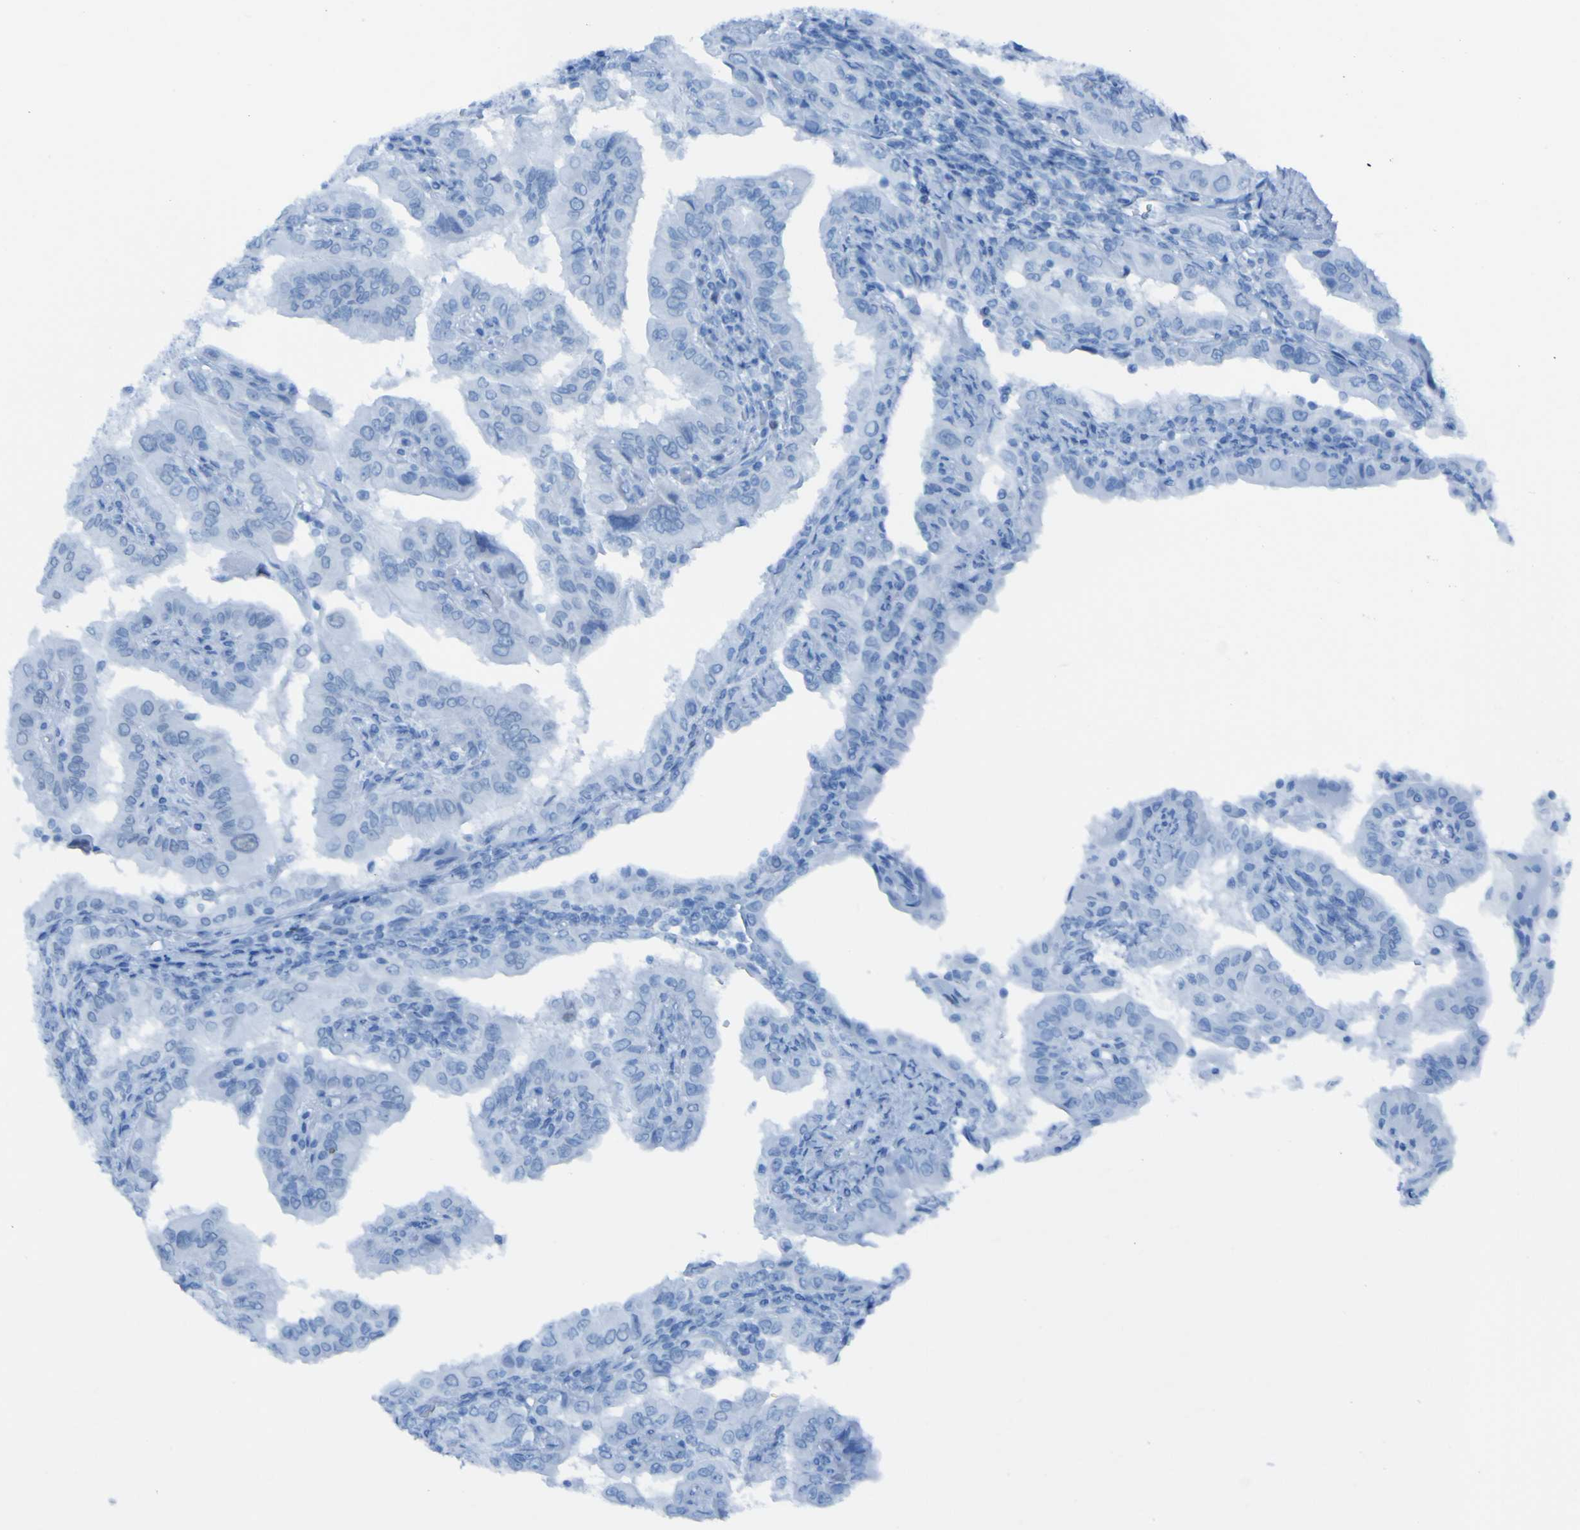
{"staining": {"intensity": "negative", "quantity": "none", "location": "none"}, "tissue": "thyroid cancer", "cell_type": "Tumor cells", "image_type": "cancer", "snomed": [{"axis": "morphology", "description": "Papillary adenocarcinoma, NOS"}, {"axis": "topography", "description": "Thyroid gland"}], "caption": "Immunohistochemical staining of human papillary adenocarcinoma (thyroid) displays no significant expression in tumor cells.", "gene": "PHF2", "patient": {"sex": "male", "age": 33}}